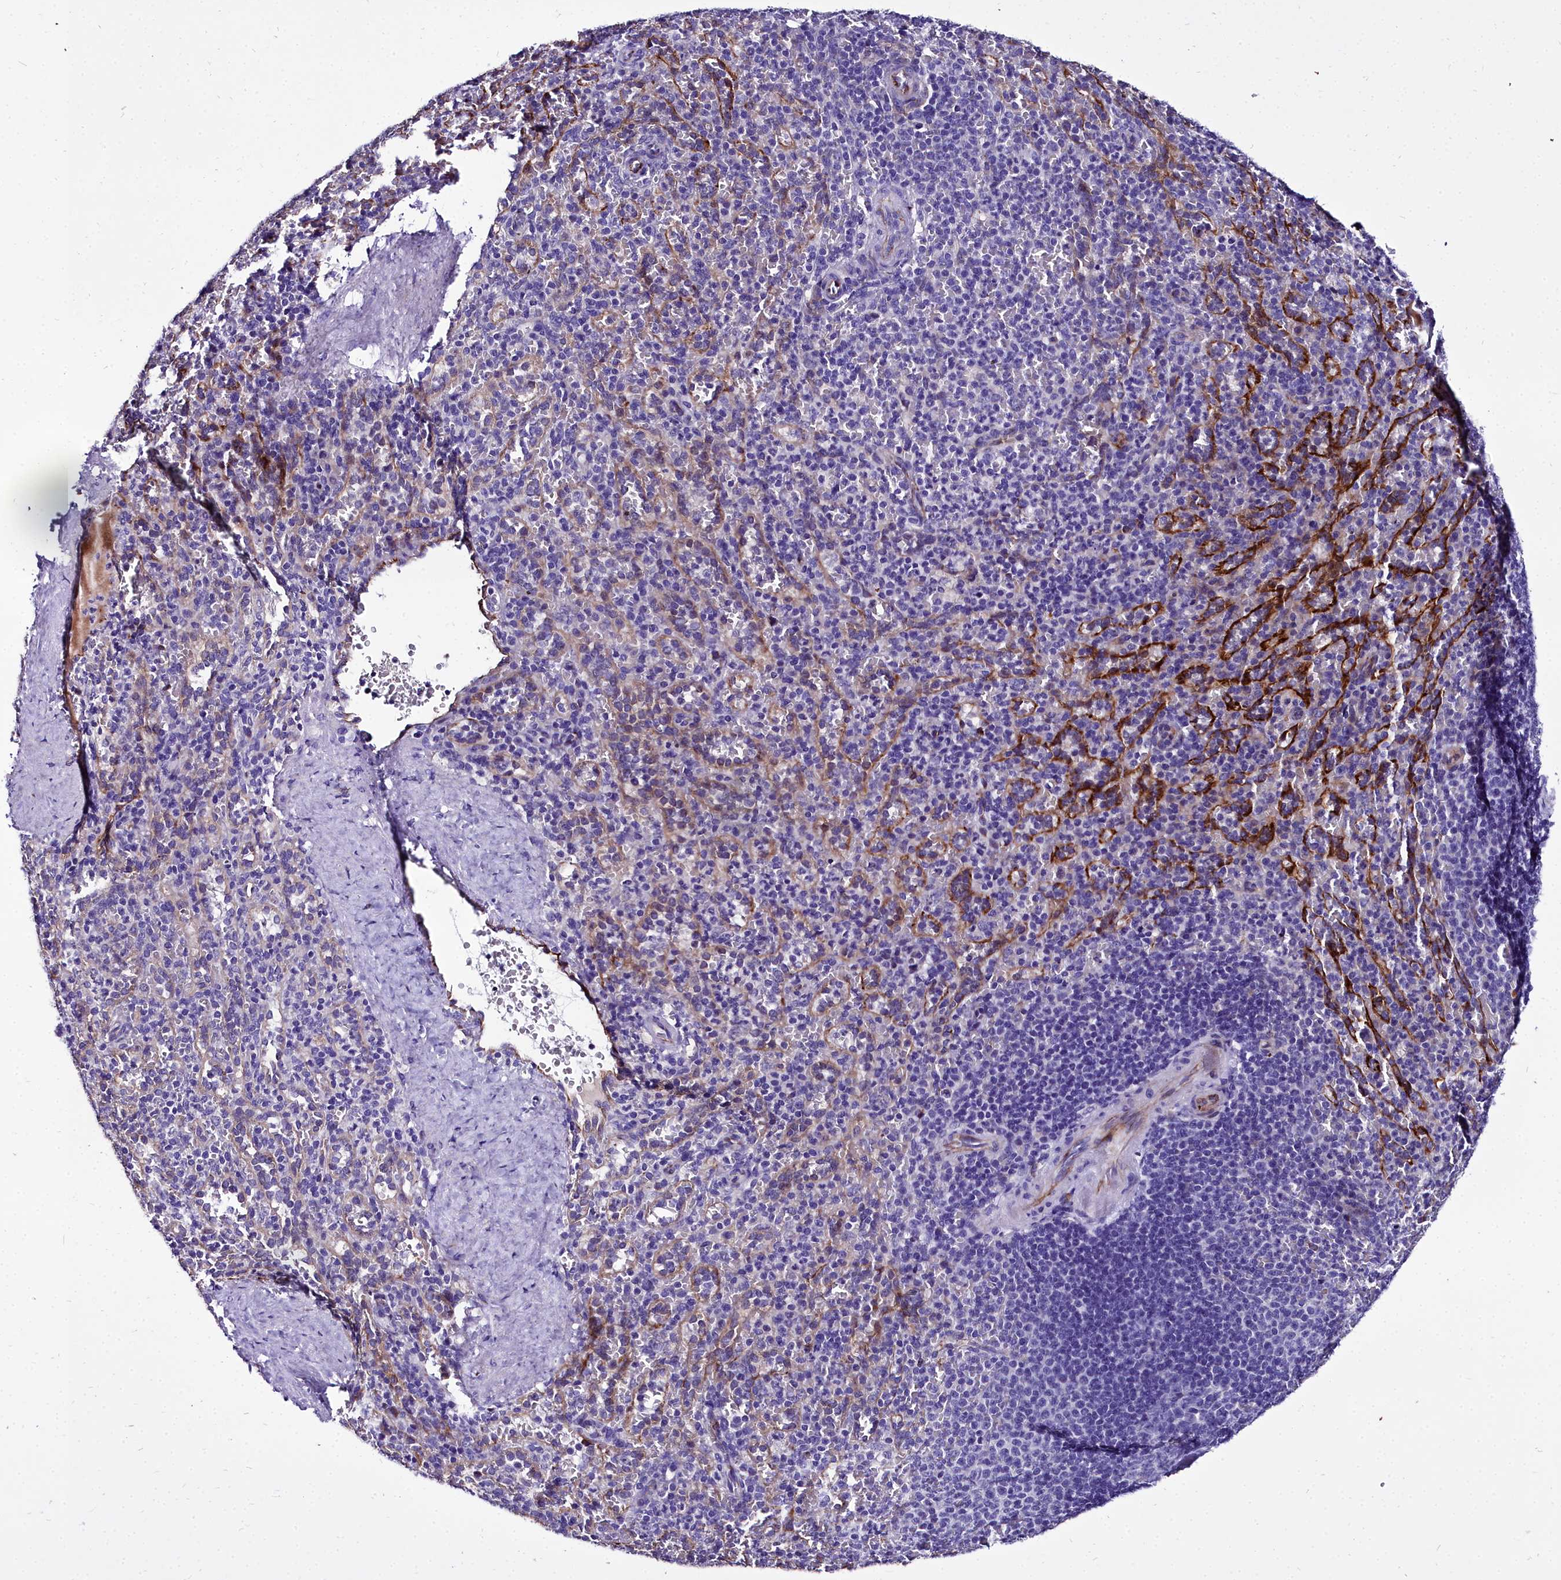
{"staining": {"intensity": "negative", "quantity": "none", "location": "none"}, "tissue": "spleen", "cell_type": "Cells in red pulp", "image_type": "normal", "snomed": [{"axis": "morphology", "description": "Normal tissue, NOS"}, {"axis": "topography", "description": "Spleen"}], "caption": "Cells in red pulp show no significant staining in benign spleen.", "gene": "MS4A18", "patient": {"sex": "female", "age": 21}}